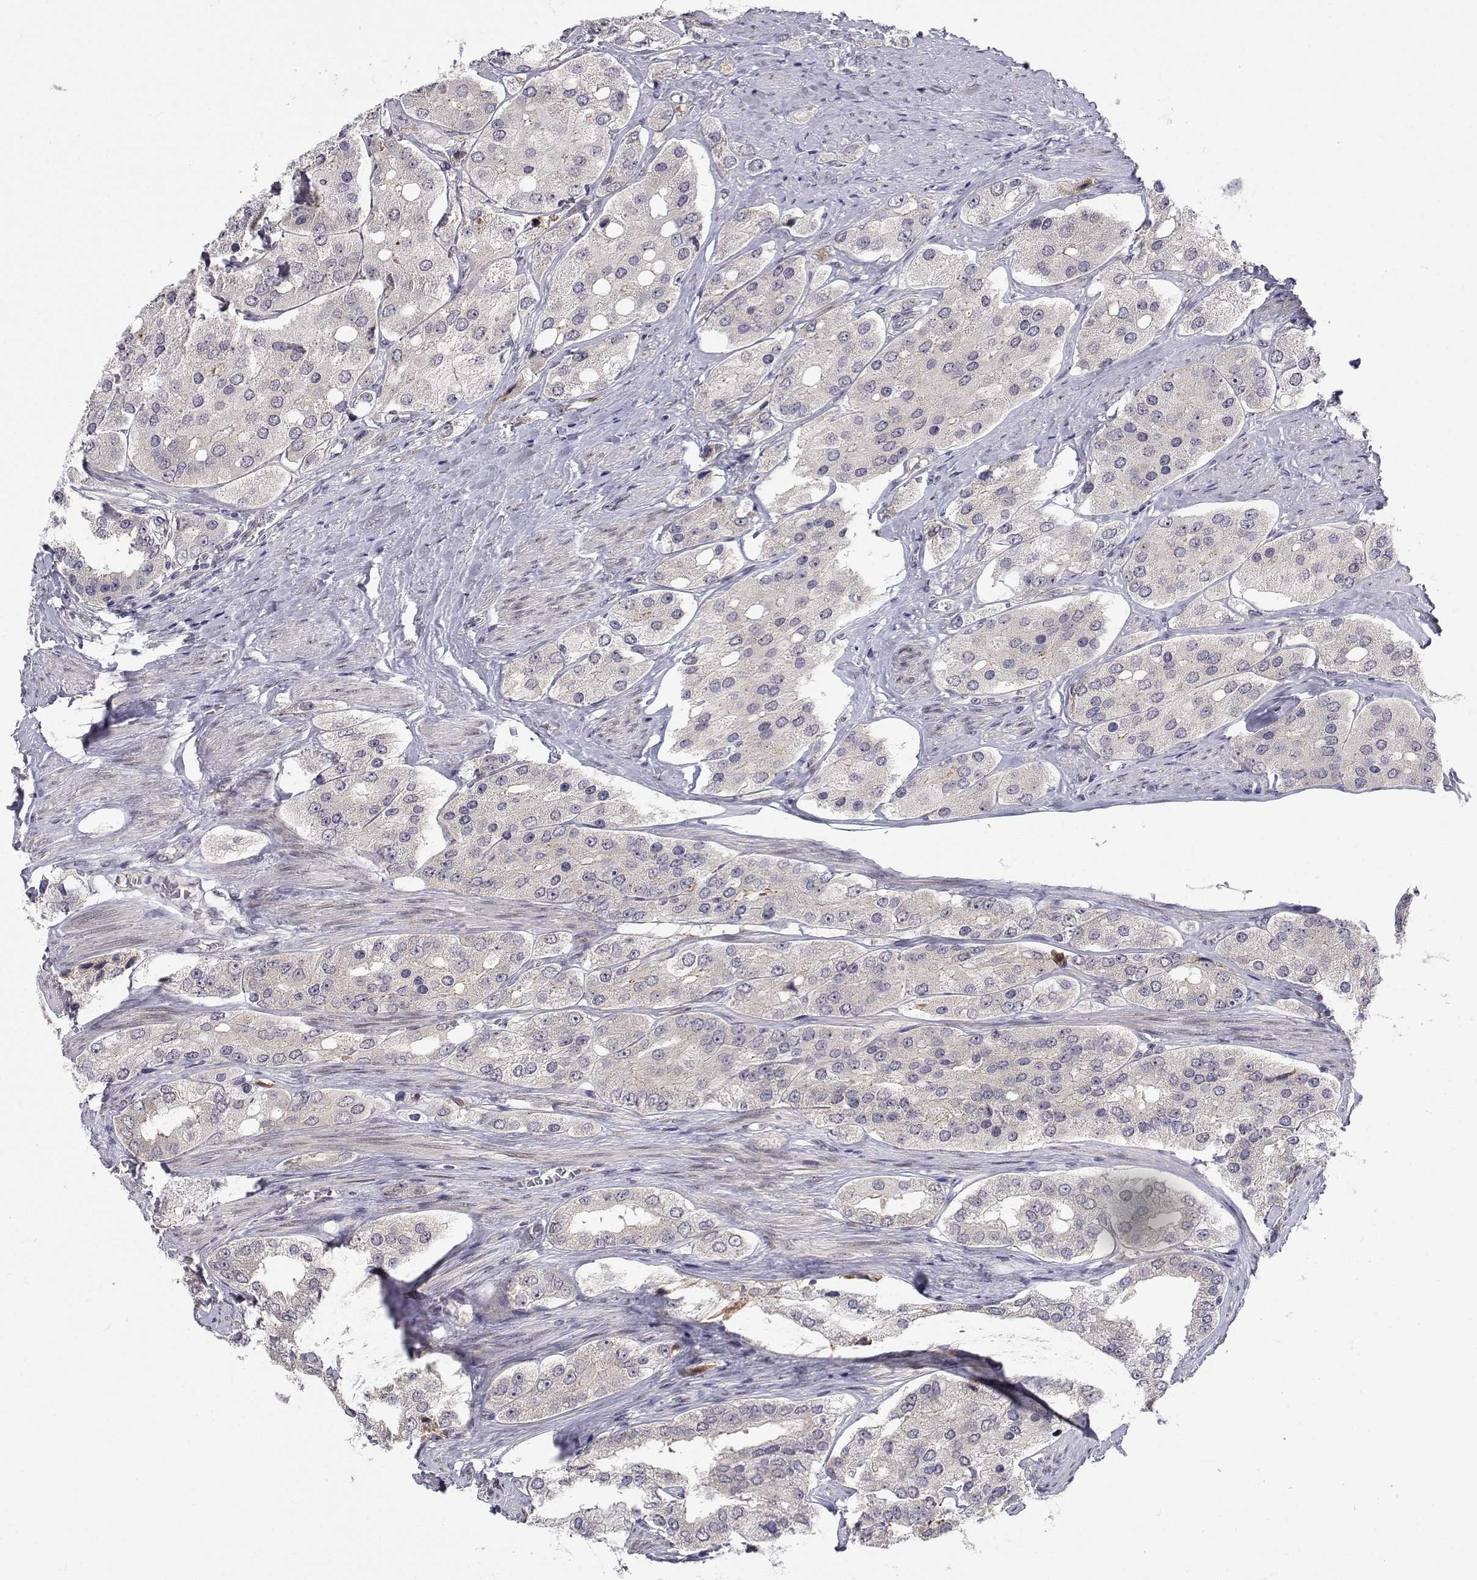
{"staining": {"intensity": "negative", "quantity": "none", "location": "none"}, "tissue": "prostate cancer", "cell_type": "Tumor cells", "image_type": "cancer", "snomed": [{"axis": "morphology", "description": "Adenocarcinoma, Low grade"}, {"axis": "topography", "description": "Prostate"}], "caption": "Tumor cells show no significant protein staining in adenocarcinoma (low-grade) (prostate).", "gene": "SLC6A3", "patient": {"sex": "male", "age": 69}}